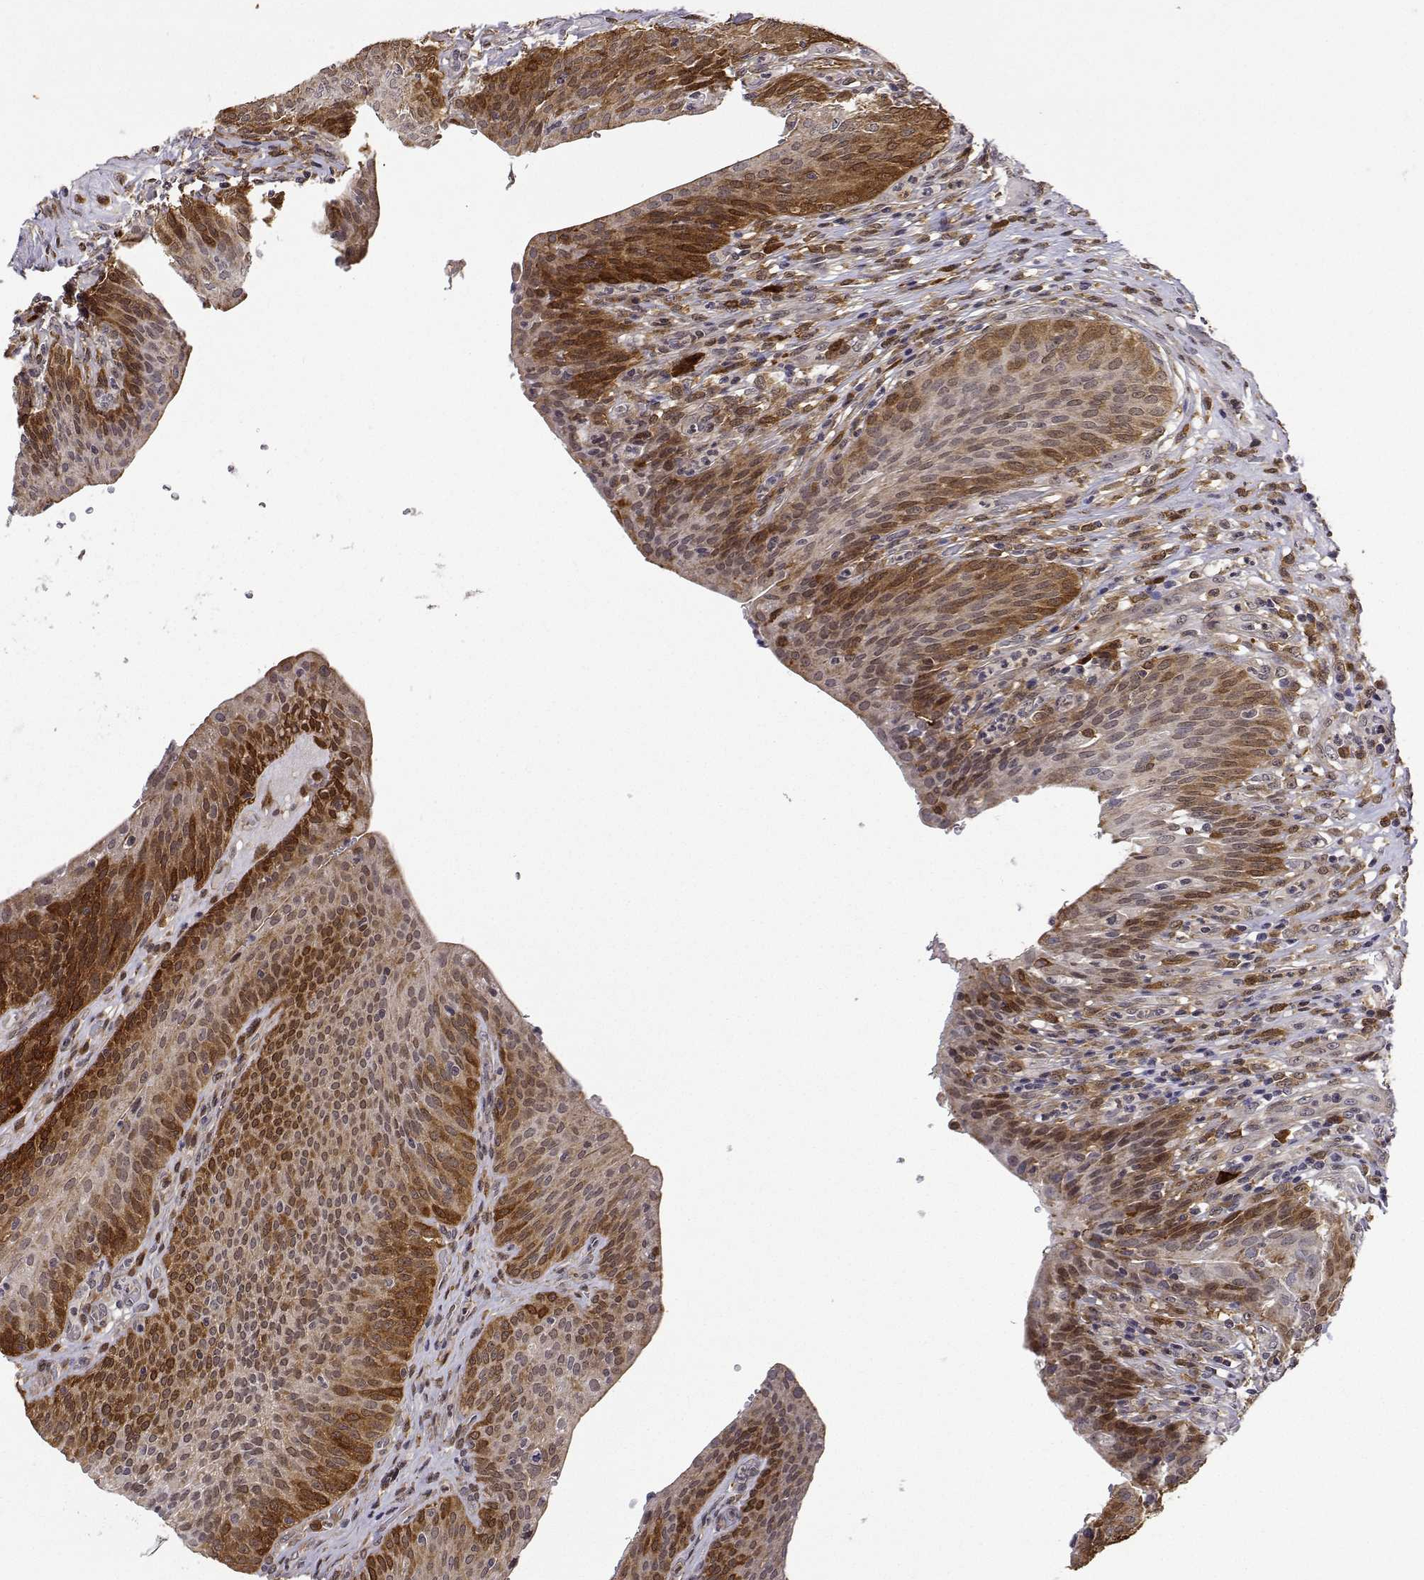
{"staining": {"intensity": "strong", "quantity": ">75%", "location": "cytoplasmic/membranous"}, "tissue": "urinary bladder", "cell_type": "Urothelial cells", "image_type": "normal", "snomed": [{"axis": "morphology", "description": "Normal tissue, NOS"}, {"axis": "topography", "description": "Urinary bladder"}, {"axis": "topography", "description": "Peripheral nerve tissue"}], "caption": "High-power microscopy captured an immunohistochemistry (IHC) histopathology image of unremarkable urinary bladder, revealing strong cytoplasmic/membranous staining in about >75% of urothelial cells.", "gene": "PHGDH", "patient": {"sex": "male", "age": 66}}